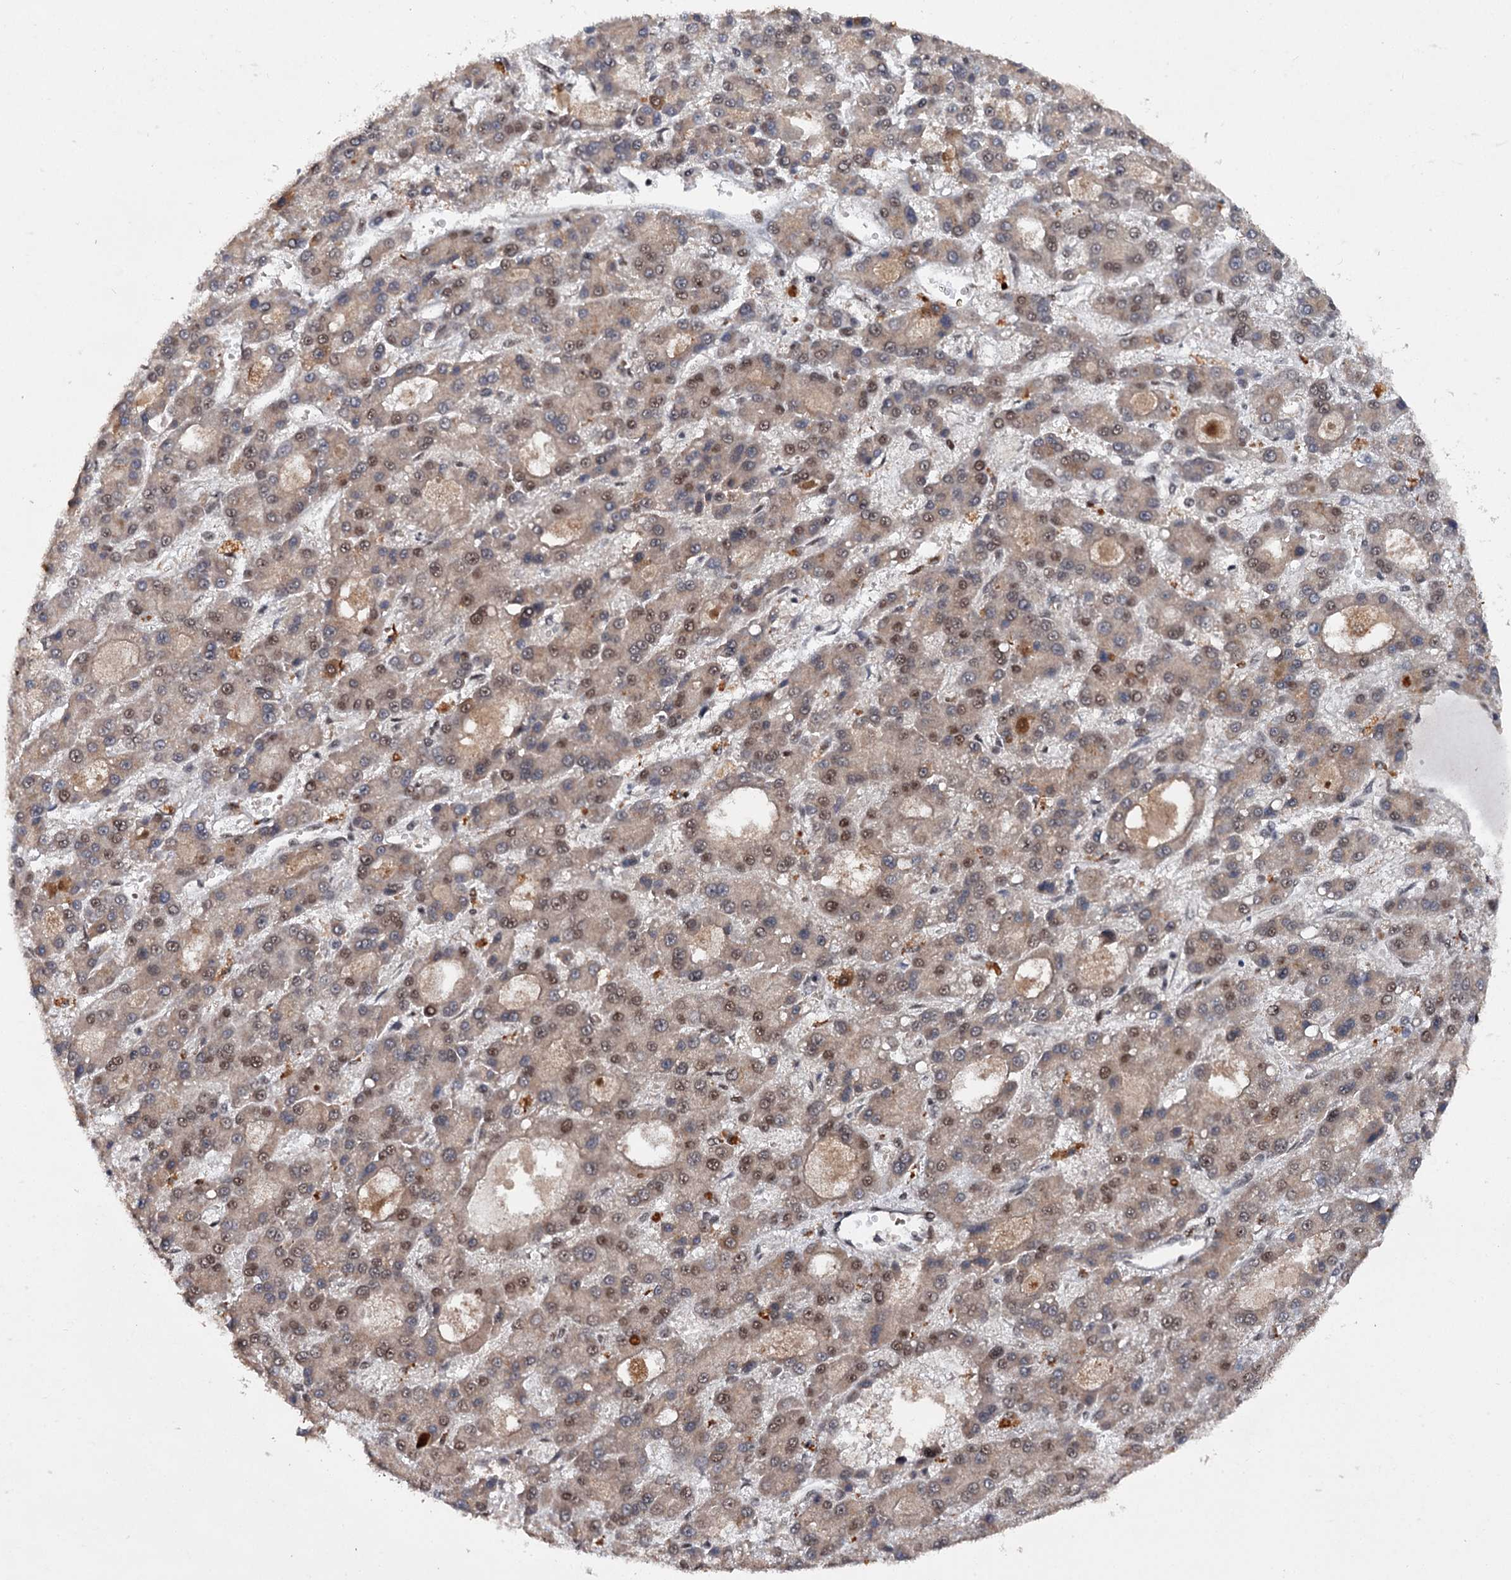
{"staining": {"intensity": "moderate", "quantity": "<25%", "location": "nuclear"}, "tissue": "liver cancer", "cell_type": "Tumor cells", "image_type": "cancer", "snomed": [{"axis": "morphology", "description": "Carcinoma, Hepatocellular, NOS"}, {"axis": "topography", "description": "Liver"}], "caption": "This micrograph reveals immunohistochemistry staining of hepatocellular carcinoma (liver), with low moderate nuclear expression in approximately <25% of tumor cells.", "gene": "BUD13", "patient": {"sex": "male", "age": 70}}